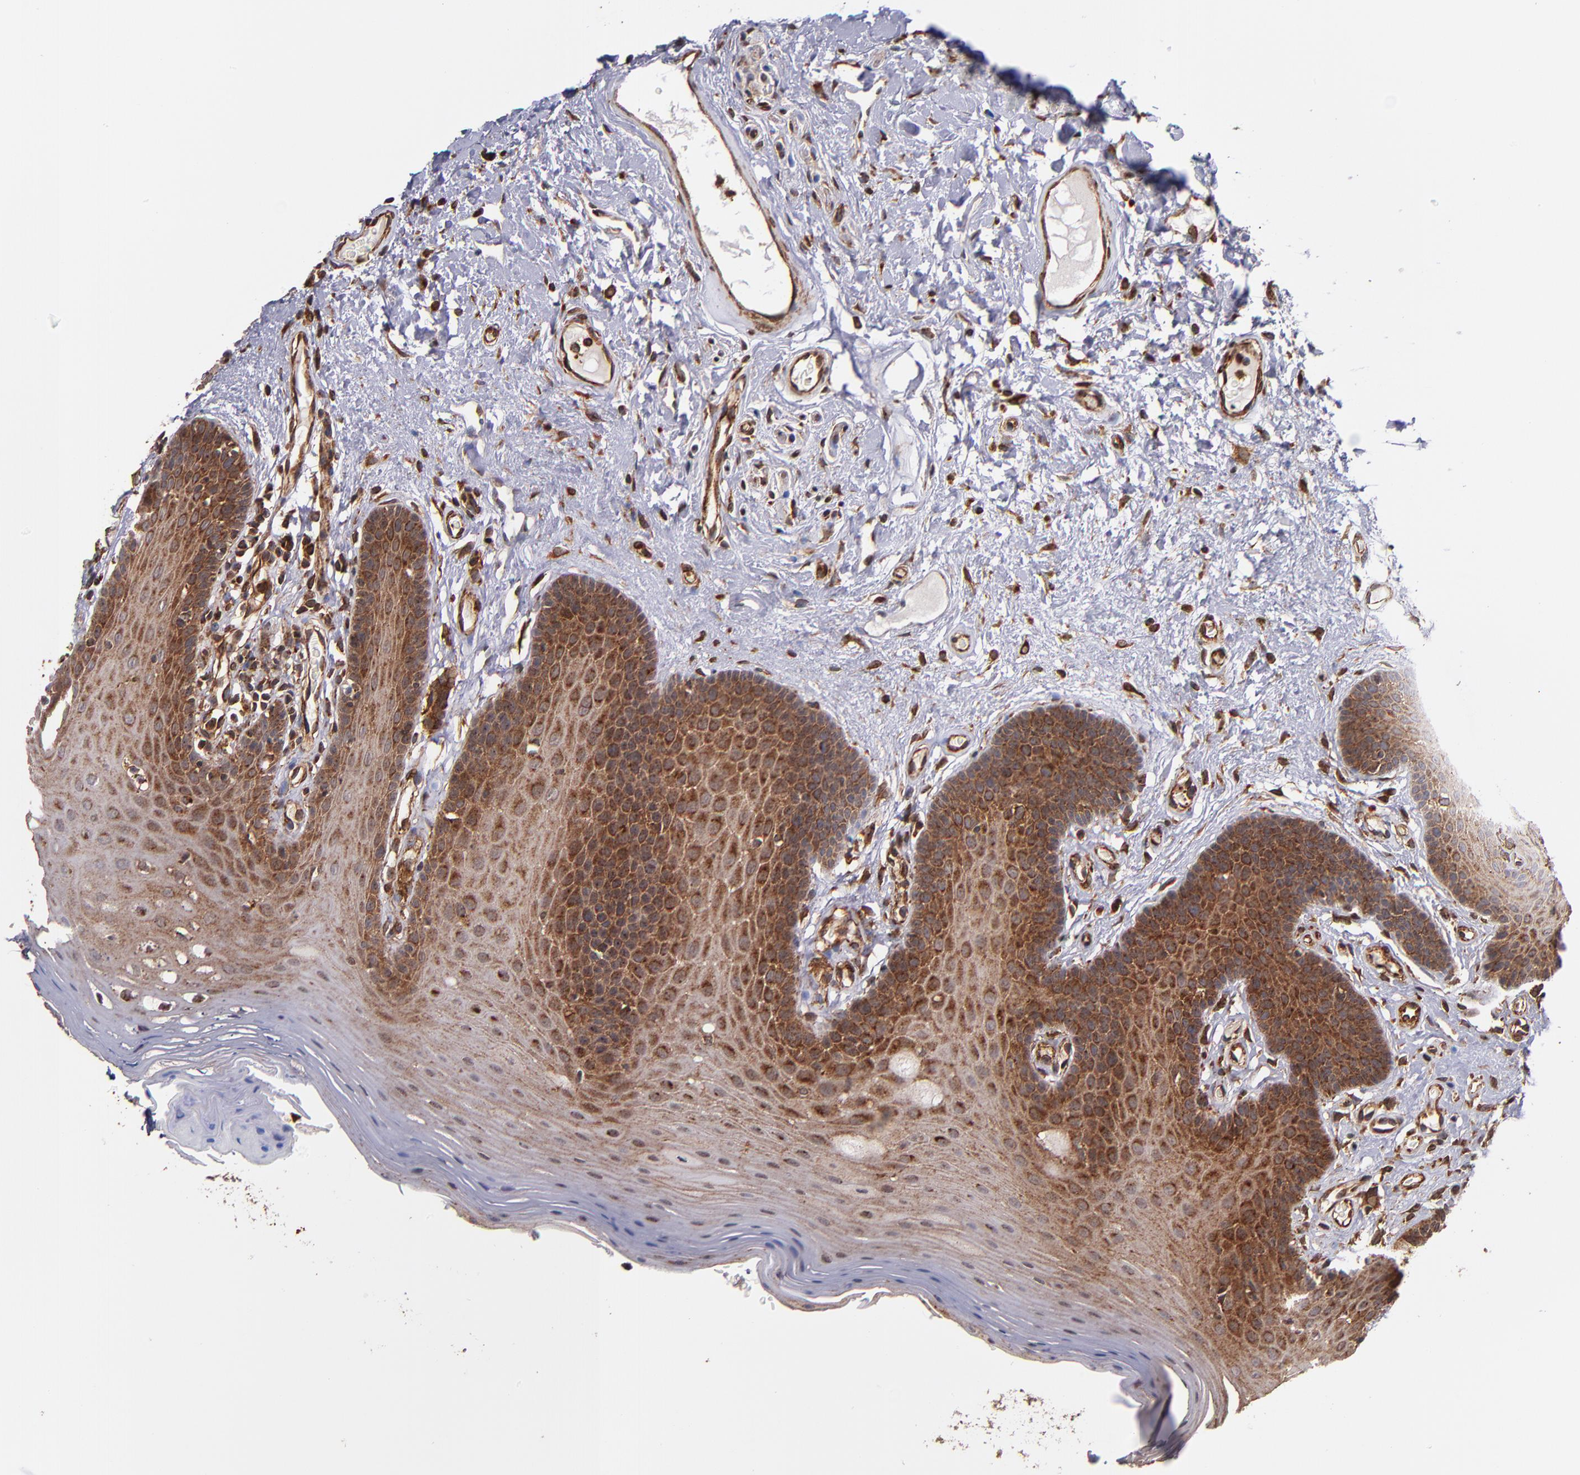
{"staining": {"intensity": "strong", "quantity": ">75%", "location": "cytoplasmic/membranous"}, "tissue": "oral mucosa", "cell_type": "Squamous epithelial cells", "image_type": "normal", "snomed": [{"axis": "morphology", "description": "Normal tissue, NOS"}, {"axis": "morphology", "description": "Squamous cell carcinoma, NOS"}, {"axis": "topography", "description": "Skeletal muscle"}, {"axis": "topography", "description": "Oral tissue"}, {"axis": "topography", "description": "Head-Neck"}], "caption": "About >75% of squamous epithelial cells in benign oral mucosa reveal strong cytoplasmic/membranous protein staining as visualized by brown immunohistochemical staining.", "gene": "STX8", "patient": {"sex": "male", "age": 71}}